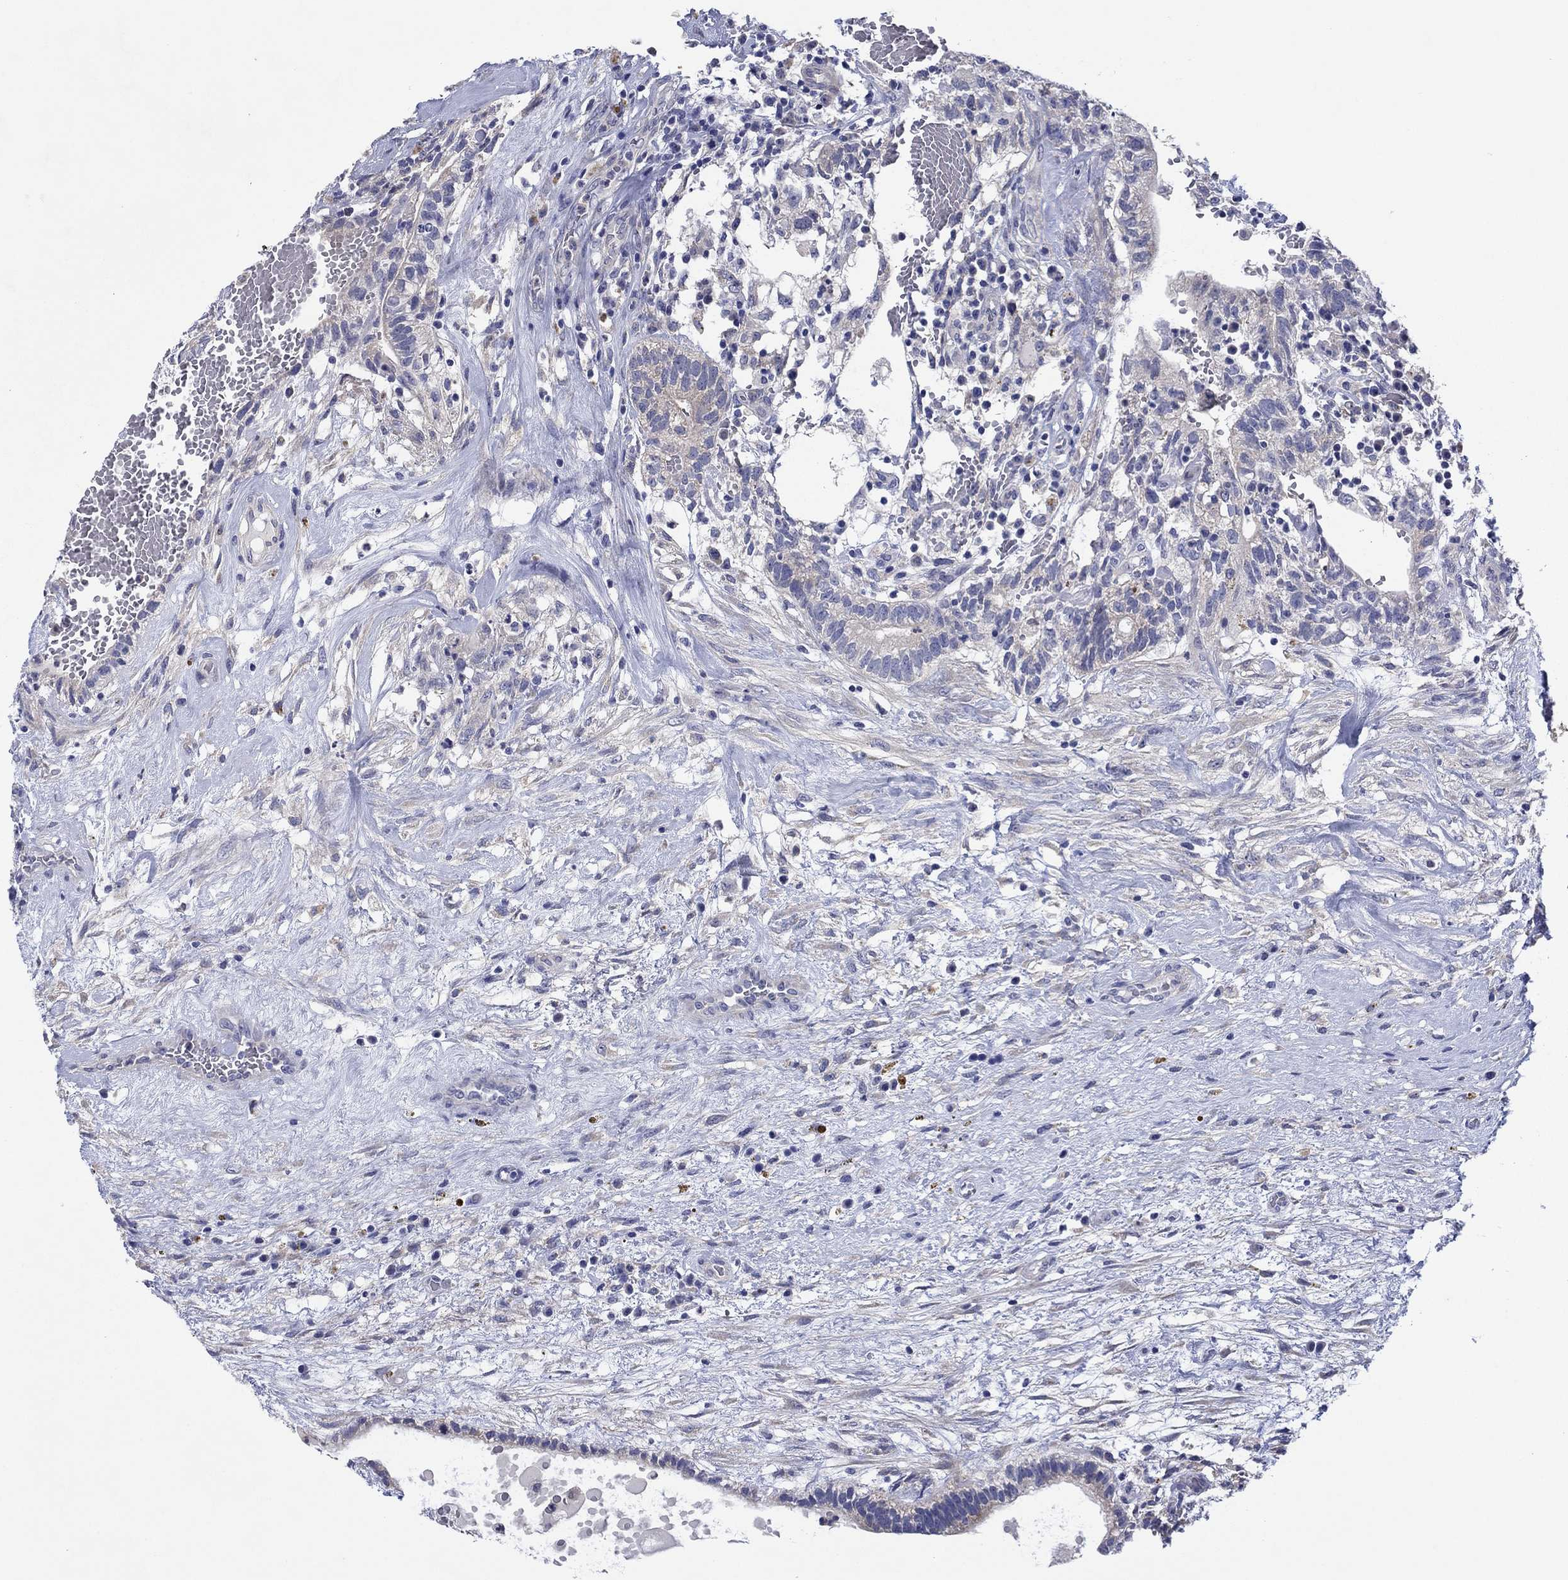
{"staining": {"intensity": "weak", "quantity": "<25%", "location": "cytoplasmic/membranous"}, "tissue": "testis cancer", "cell_type": "Tumor cells", "image_type": "cancer", "snomed": [{"axis": "morphology", "description": "Normal tissue, NOS"}, {"axis": "morphology", "description": "Carcinoma, Embryonal, NOS"}, {"axis": "topography", "description": "Testis"}, {"axis": "topography", "description": "Epididymis"}], "caption": "There is no significant staining in tumor cells of testis embryonal carcinoma. (IHC, brightfield microscopy, high magnification).", "gene": "HDC", "patient": {"sex": "male", "age": 32}}